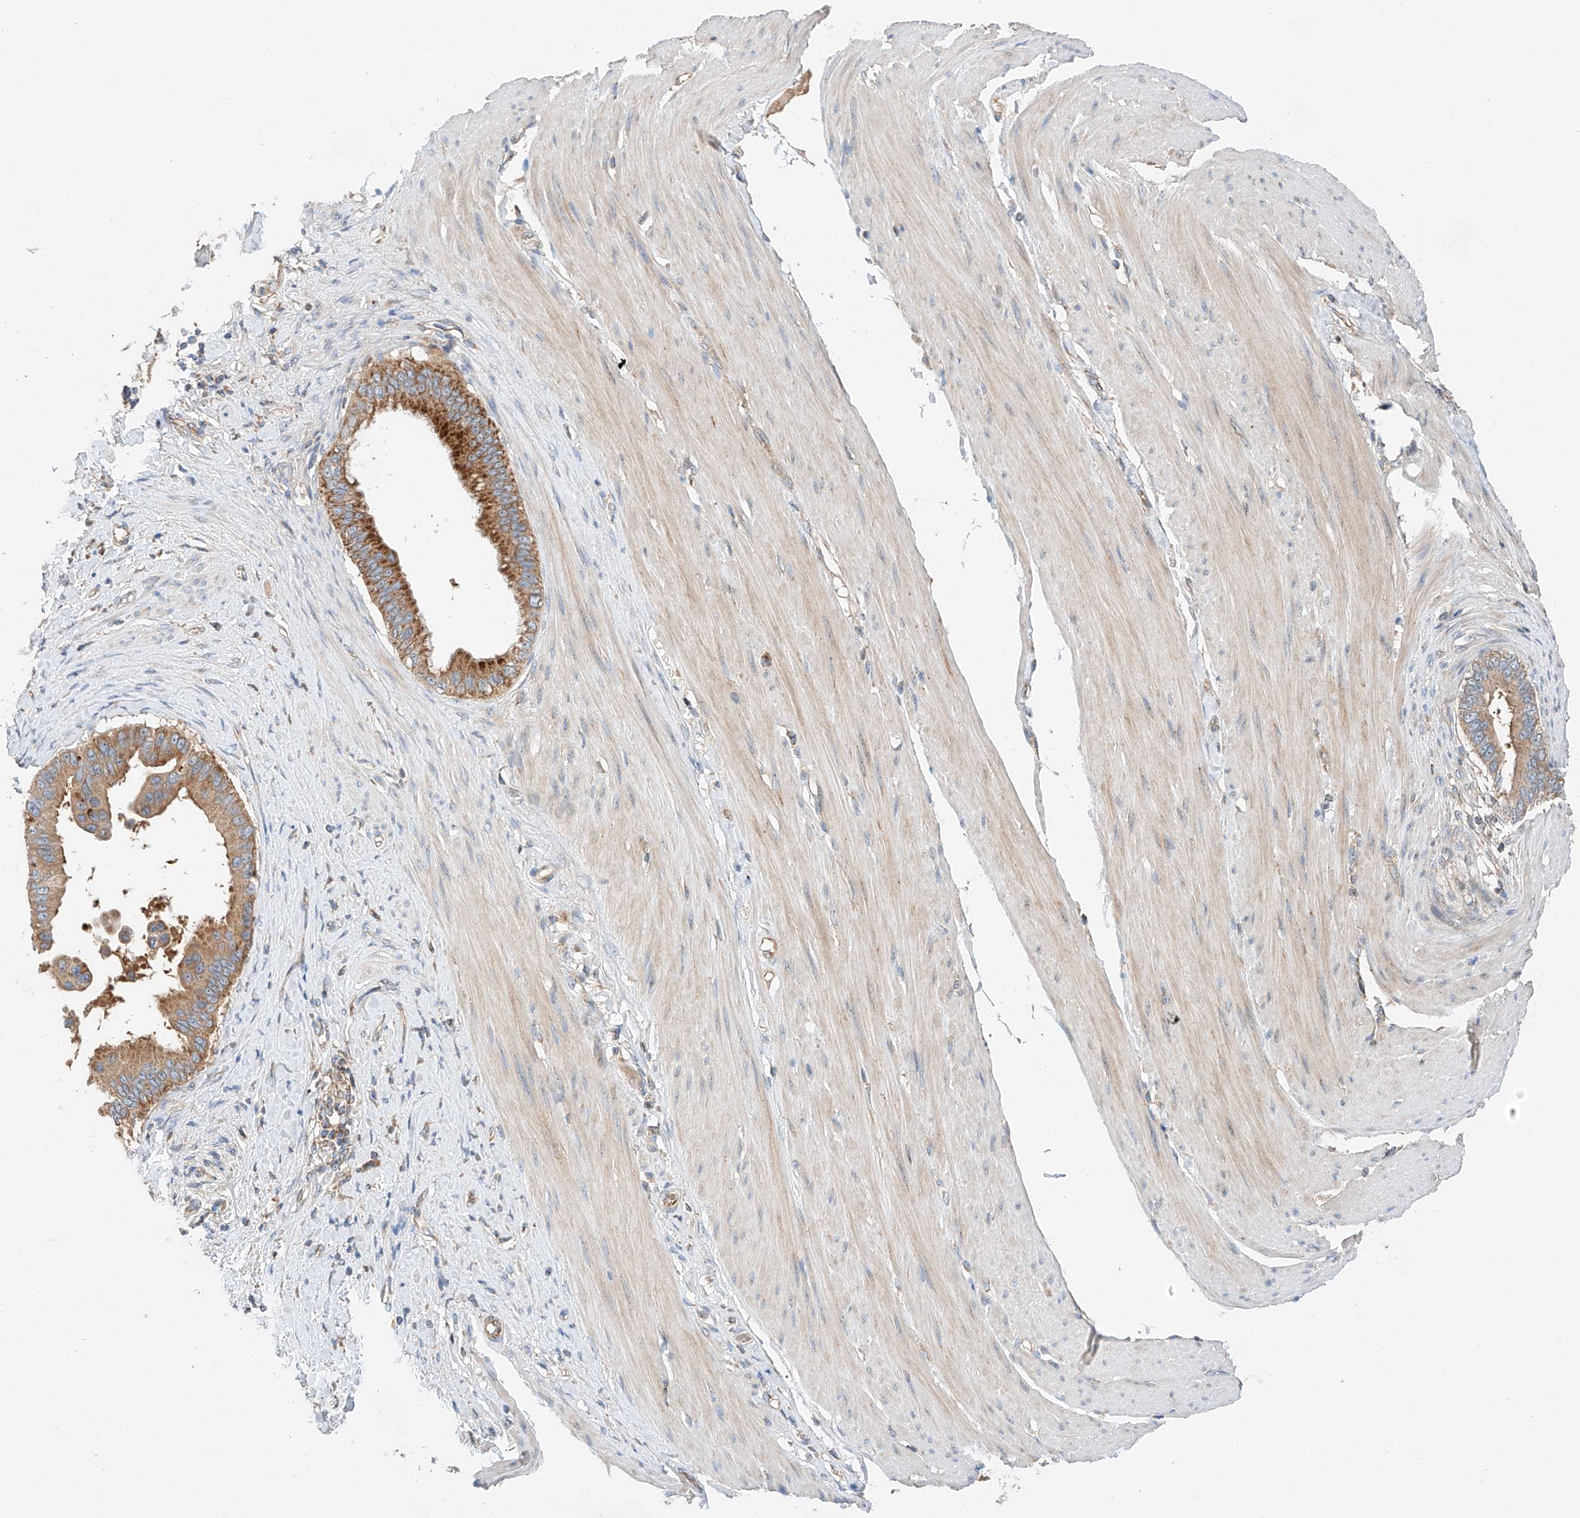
{"staining": {"intensity": "moderate", "quantity": ">75%", "location": "cytoplasmic/membranous"}, "tissue": "pancreatic cancer", "cell_type": "Tumor cells", "image_type": "cancer", "snomed": [{"axis": "morphology", "description": "Adenocarcinoma, NOS"}, {"axis": "topography", "description": "Pancreas"}], "caption": "Approximately >75% of tumor cells in pancreatic adenocarcinoma demonstrate moderate cytoplasmic/membranous protein positivity as visualized by brown immunohistochemical staining.", "gene": "RUSC1", "patient": {"sex": "female", "age": 56}}